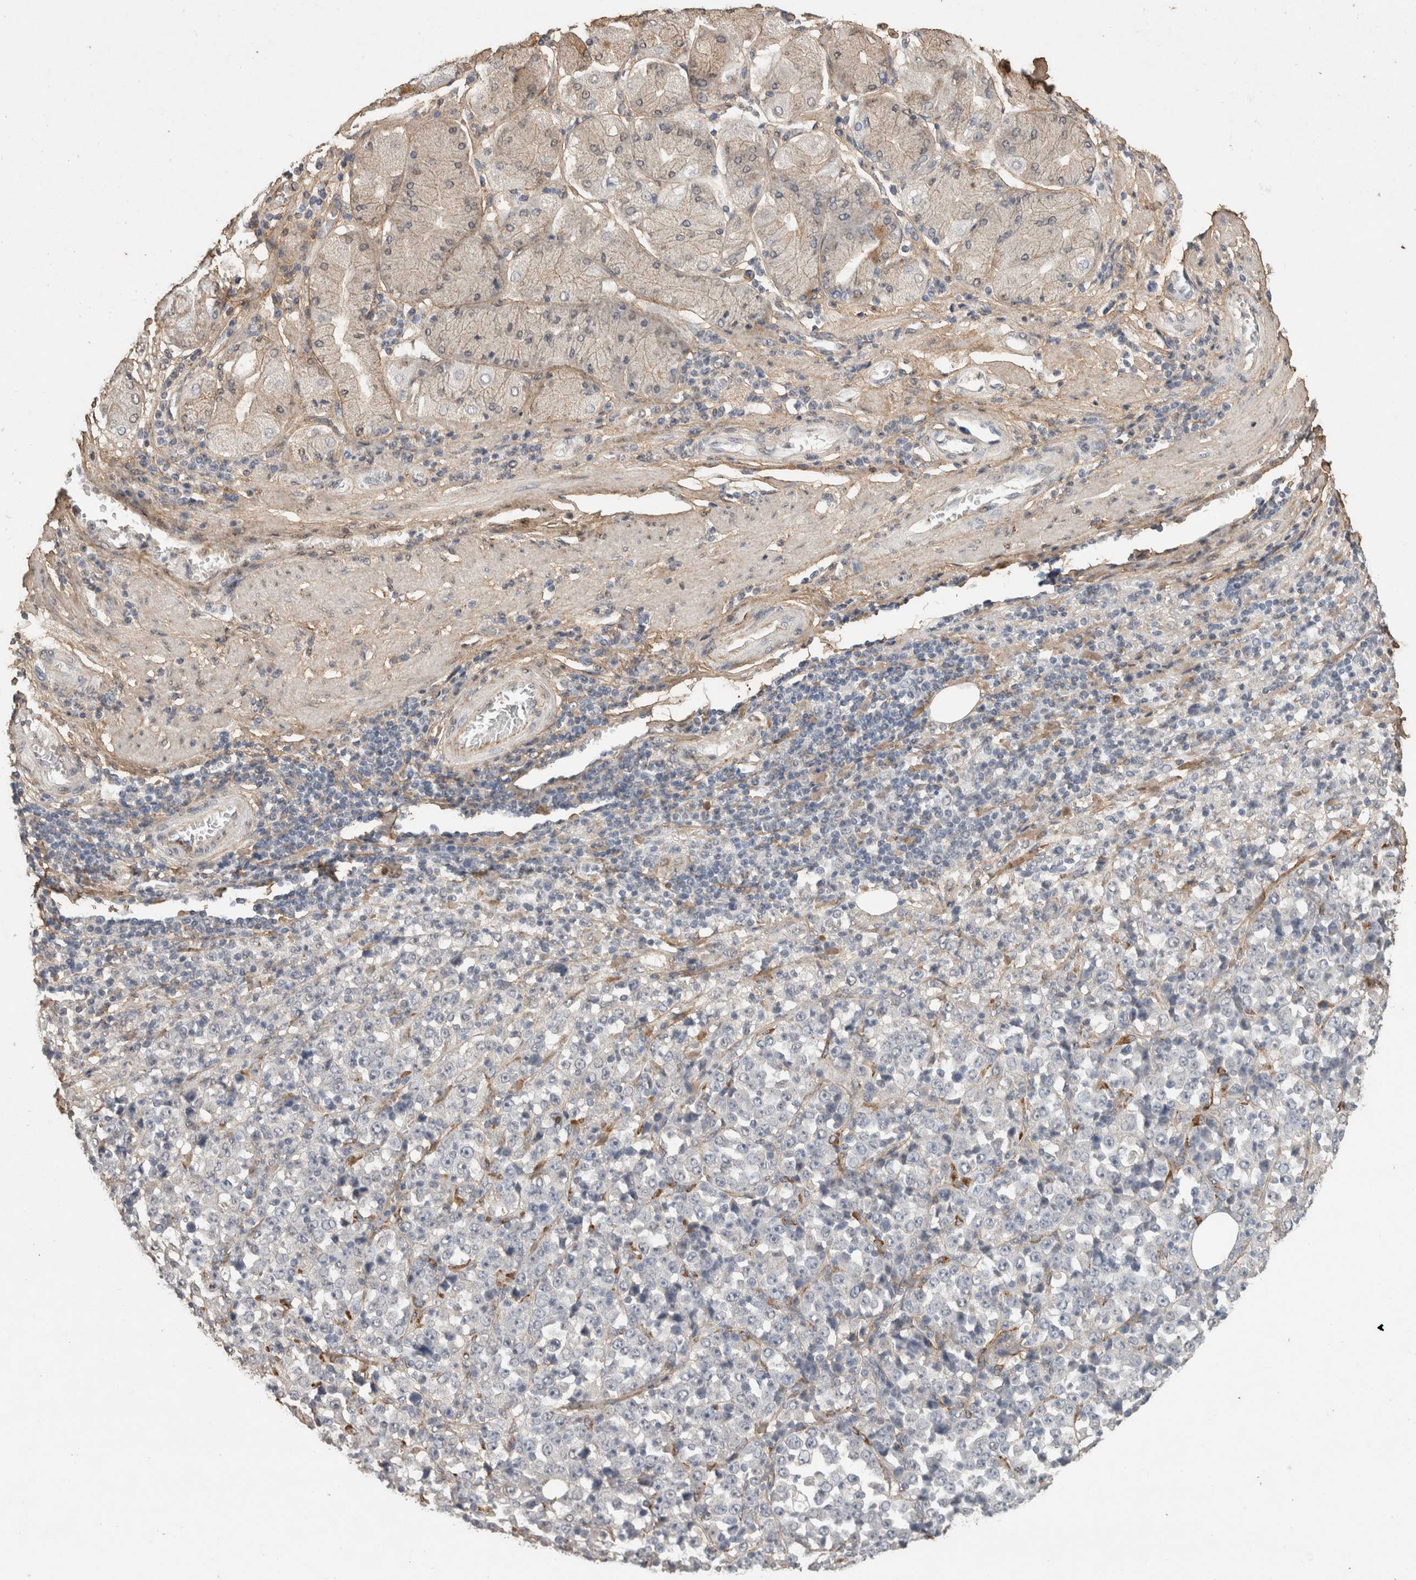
{"staining": {"intensity": "negative", "quantity": "none", "location": "none"}, "tissue": "stomach cancer", "cell_type": "Tumor cells", "image_type": "cancer", "snomed": [{"axis": "morphology", "description": "Normal tissue, NOS"}, {"axis": "morphology", "description": "Adenocarcinoma, NOS"}, {"axis": "topography", "description": "Stomach, upper"}, {"axis": "topography", "description": "Stomach"}], "caption": "Micrograph shows no significant protein positivity in tumor cells of stomach cancer (adenocarcinoma).", "gene": "C1QTNF5", "patient": {"sex": "male", "age": 59}}